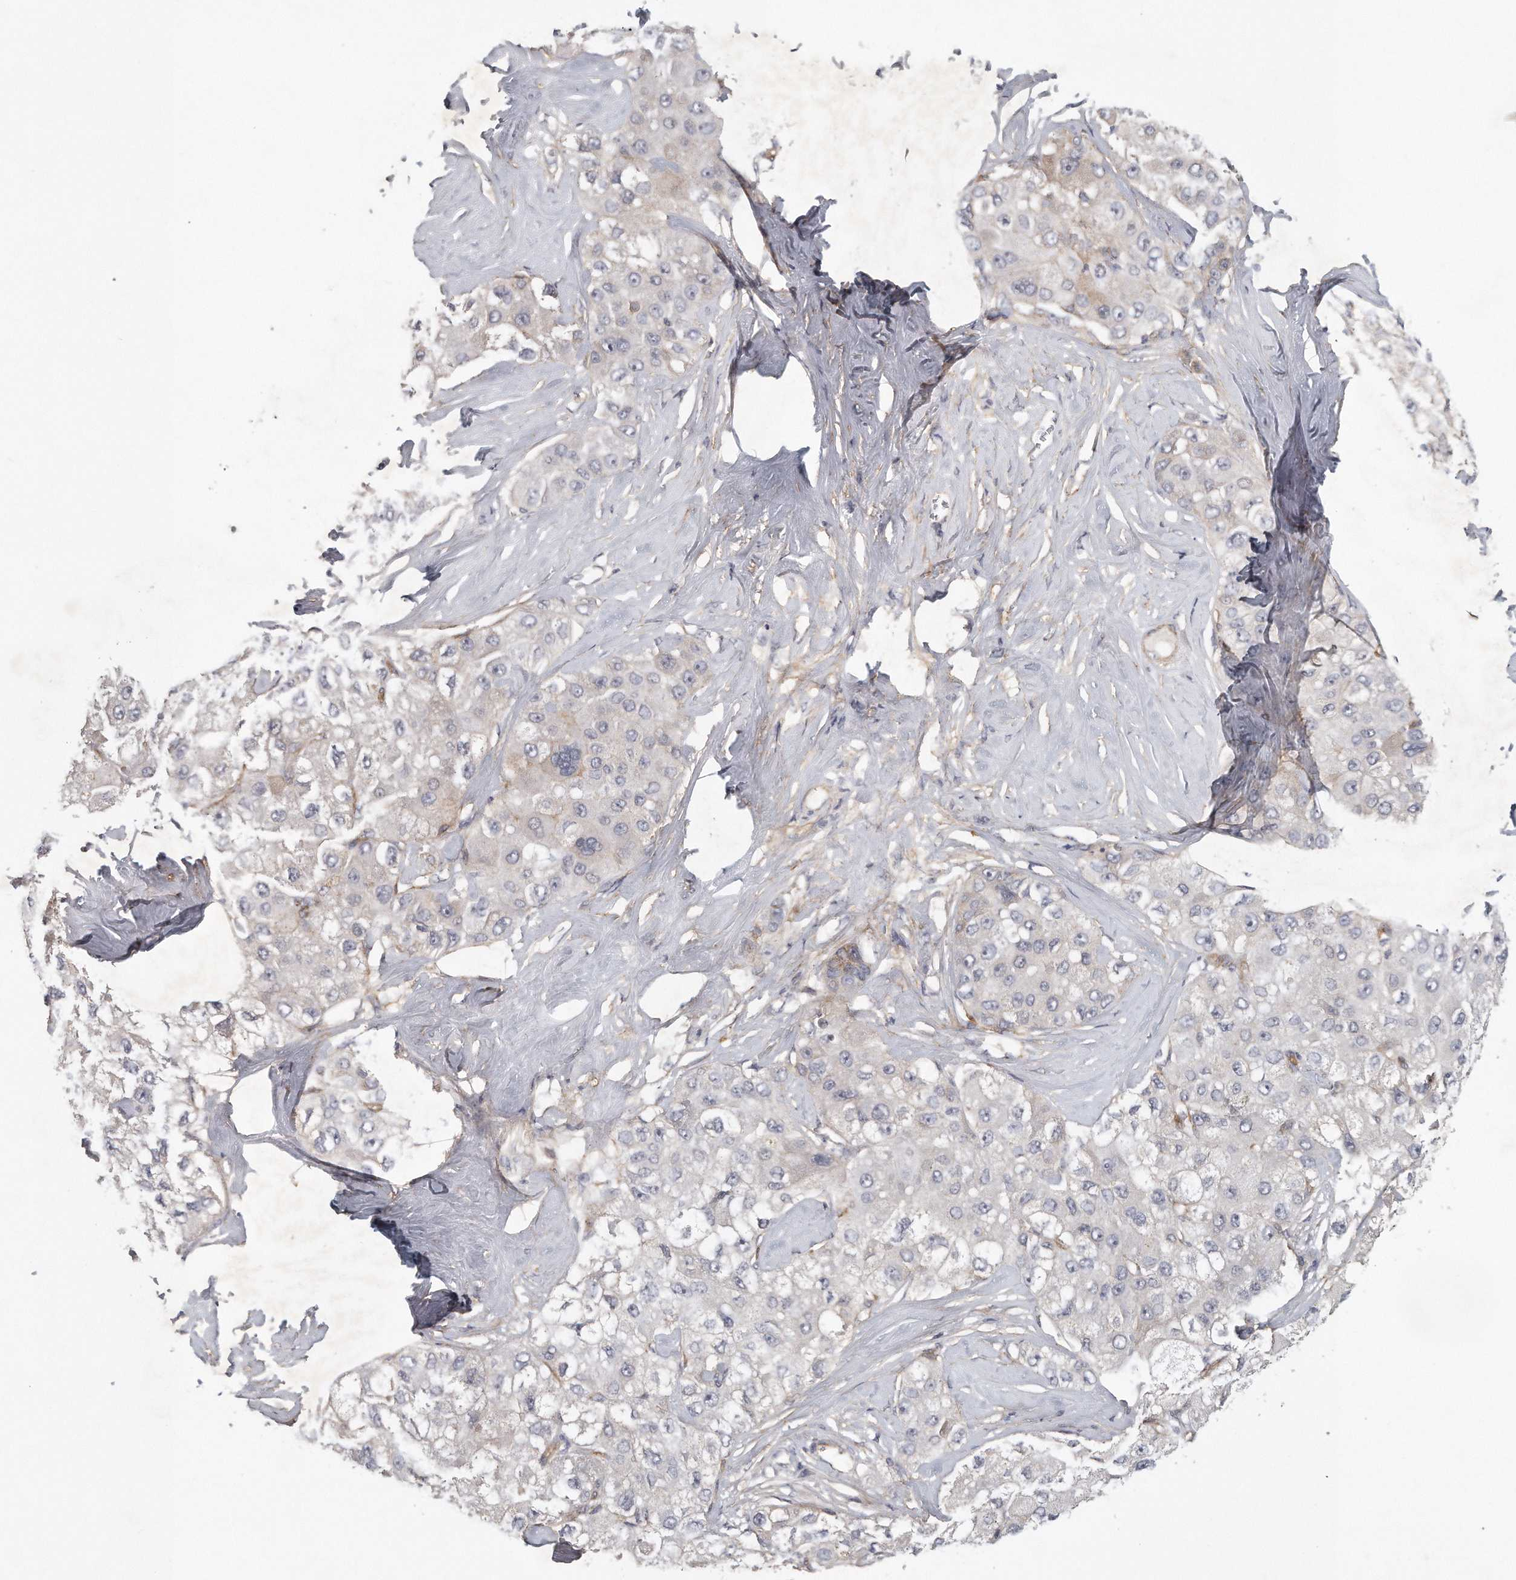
{"staining": {"intensity": "negative", "quantity": "none", "location": "none"}, "tissue": "liver cancer", "cell_type": "Tumor cells", "image_type": "cancer", "snomed": [{"axis": "morphology", "description": "Carcinoma, Hepatocellular, NOS"}, {"axis": "topography", "description": "Liver"}], "caption": "DAB (3,3'-diaminobenzidine) immunohistochemical staining of liver hepatocellular carcinoma displays no significant staining in tumor cells.", "gene": "MTERF4", "patient": {"sex": "male", "age": 80}}